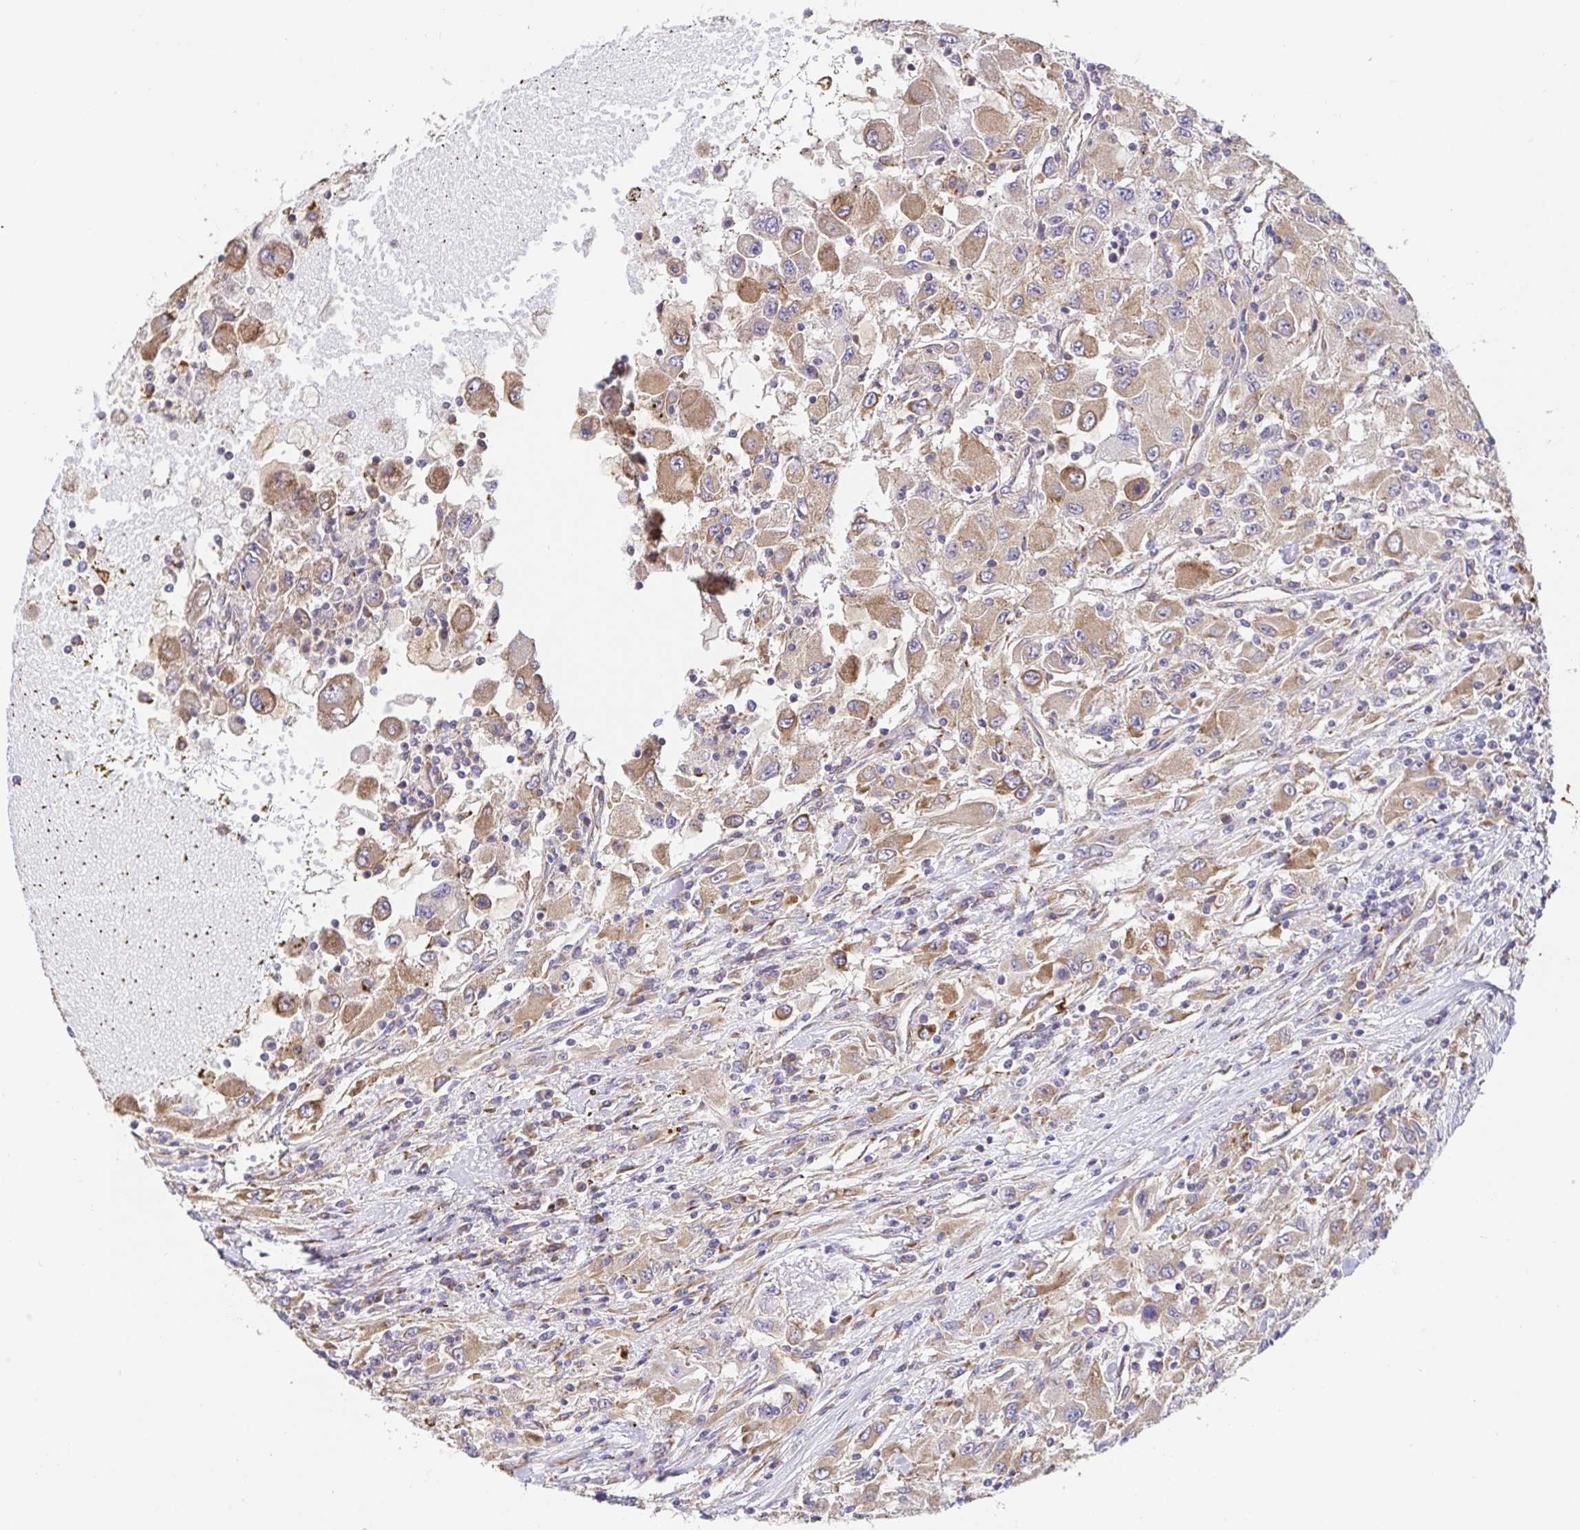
{"staining": {"intensity": "weak", "quantity": ">75%", "location": "cytoplasmic/membranous"}, "tissue": "renal cancer", "cell_type": "Tumor cells", "image_type": "cancer", "snomed": [{"axis": "morphology", "description": "Adenocarcinoma, NOS"}, {"axis": "topography", "description": "Kidney"}], "caption": "This is an image of IHC staining of renal adenocarcinoma, which shows weak positivity in the cytoplasmic/membranous of tumor cells.", "gene": "PDPK1", "patient": {"sex": "female", "age": 67}}